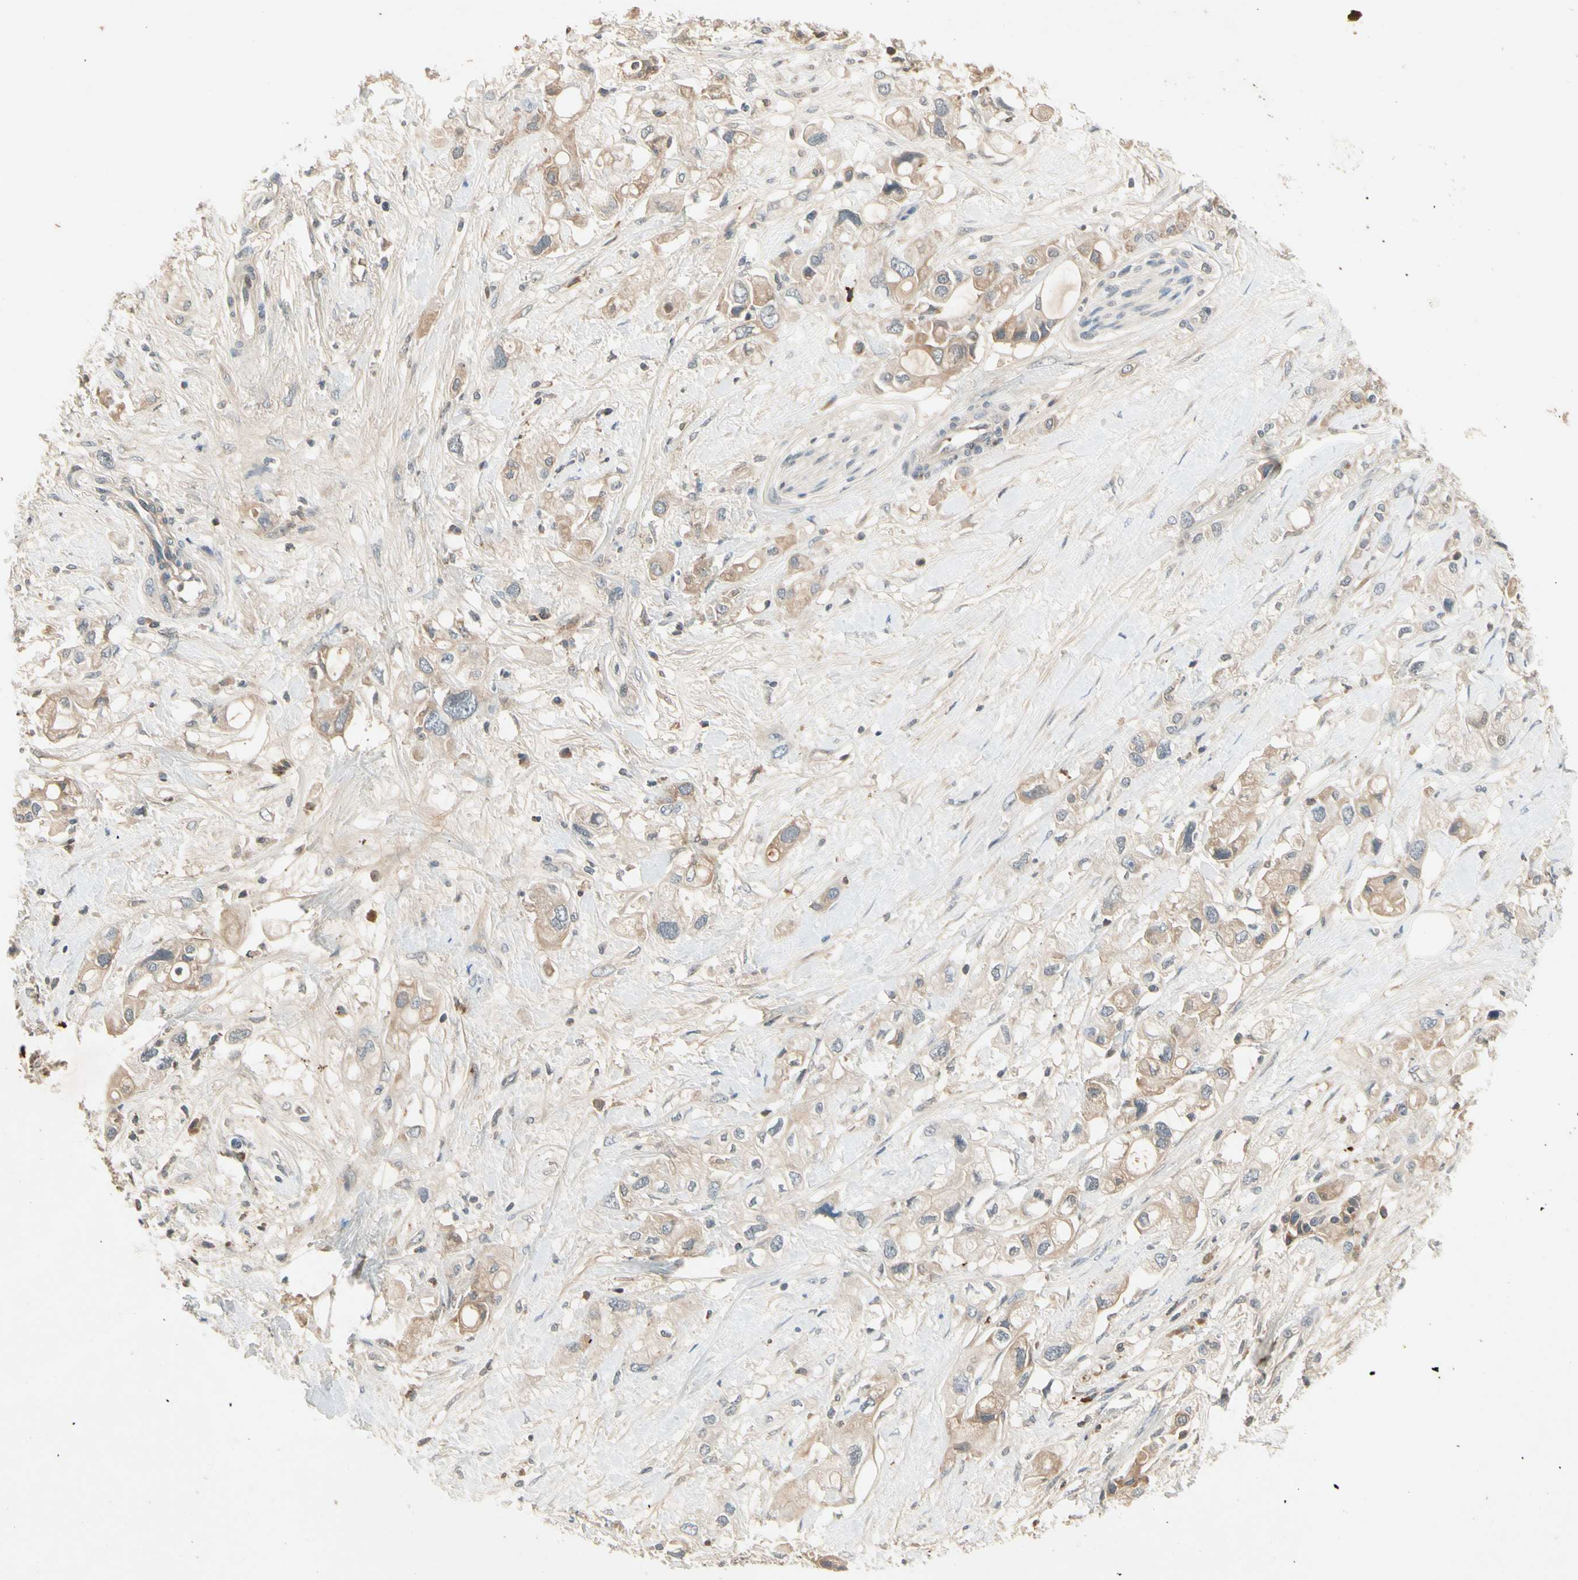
{"staining": {"intensity": "weak", "quantity": "25%-75%", "location": "cytoplasmic/membranous"}, "tissue": "pancreatic cancer", "cell_type": "Tumor cells", "image_type": "cancer", "snomed": [{"axis": "morphology", "description": "Adenocarcinoma, NOS"}, {"axis": "topography", "description": "Pancreas"}], "caption": "Brown immunohistochemical staining in pancreatic cancer (adenocarcinoma) exhibits weak cytoplasmic/membranous positivity in about 25%-75% of tumor cells.", "gene": "CCL4", "patient": {"sex": "female", "age": 56}}